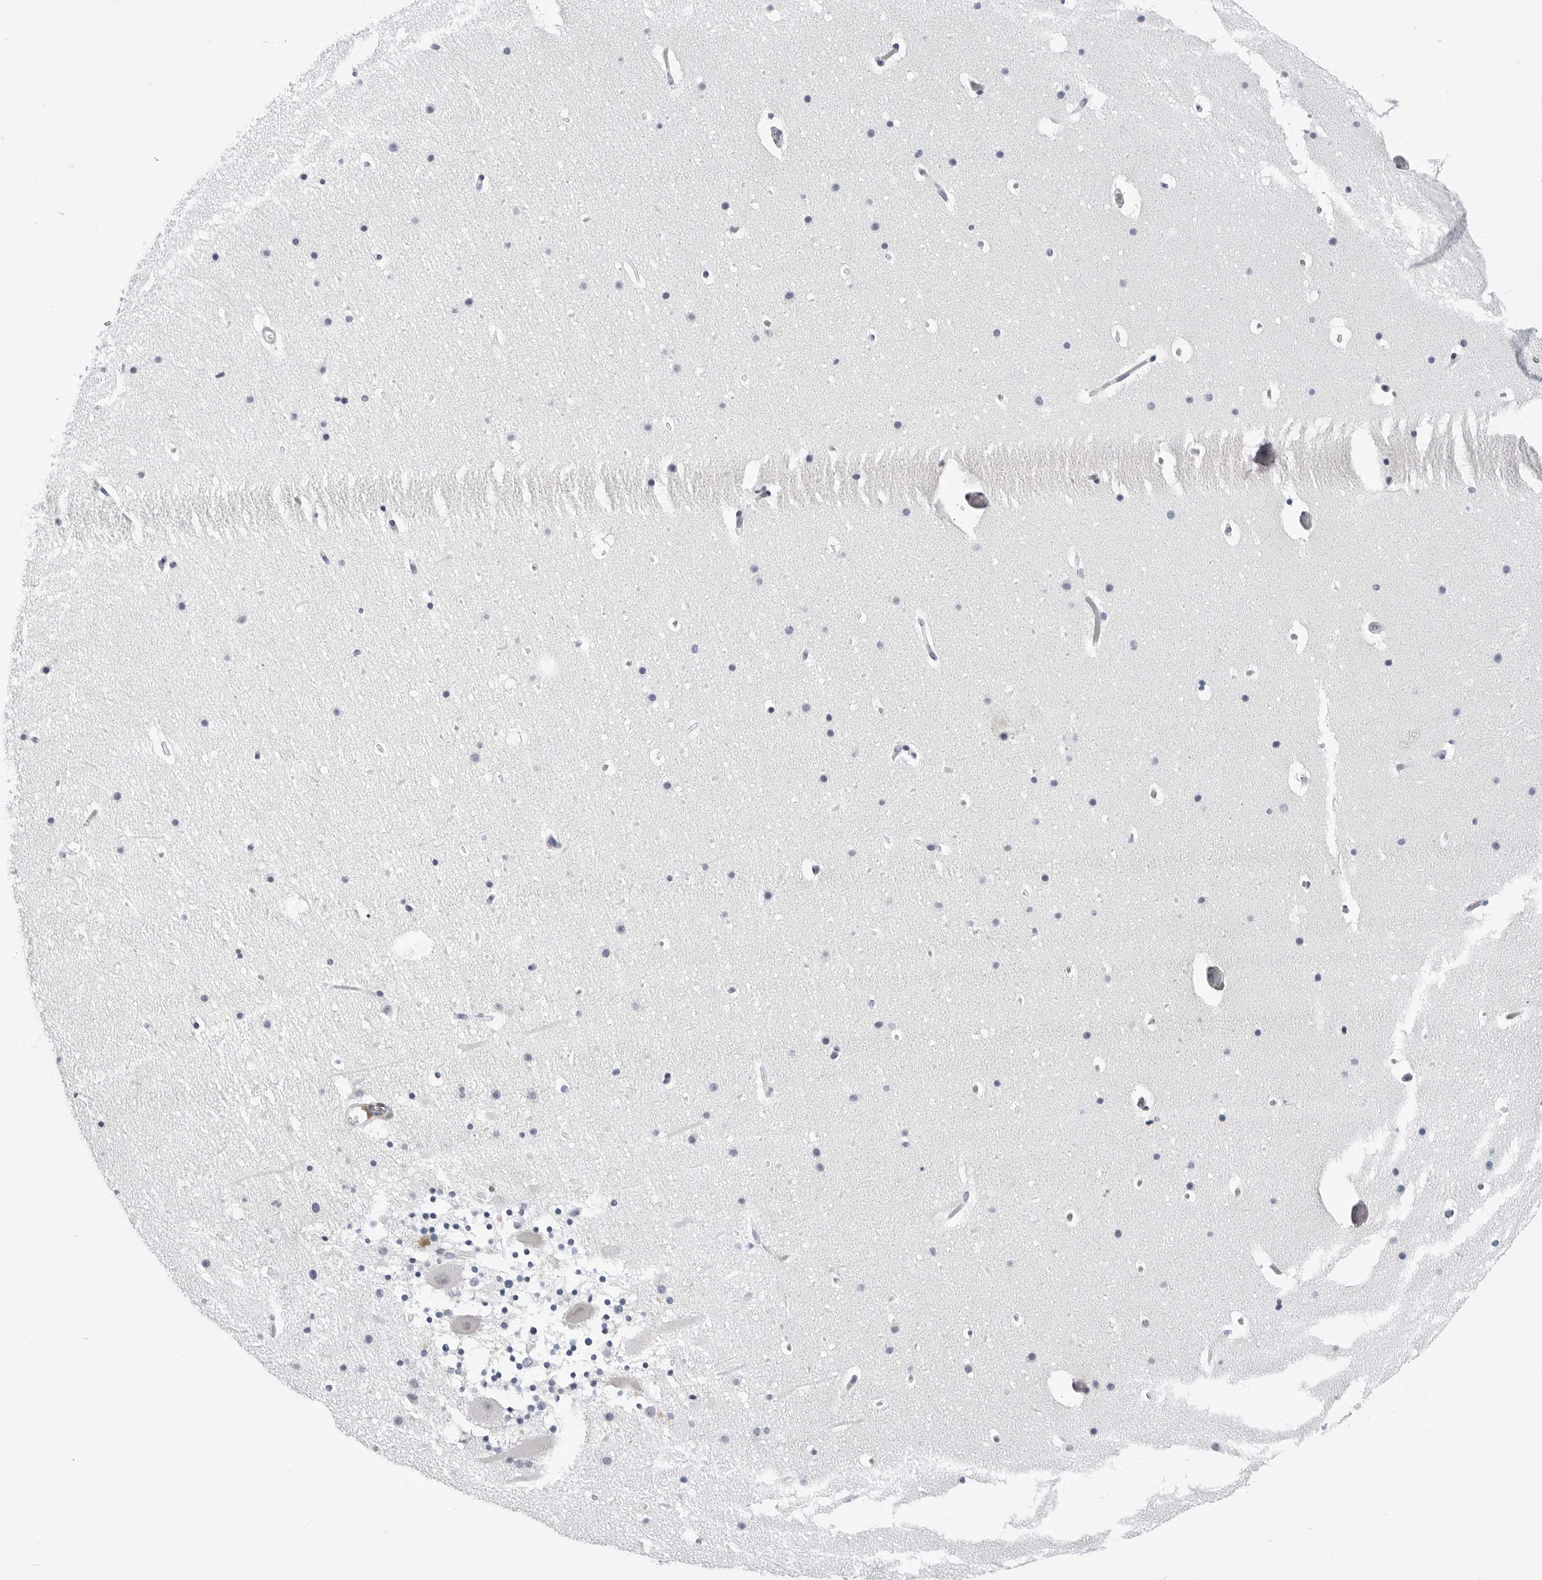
{"staining": {"intensity": "negative", "quantity": "none", "location": "none"}, "tissue": "cerebellum", "cell_type": "Cells in granular layer", "image_type": "normal", "snomed": [{"axis": "morphology", "description": "Normal tissue, NOS"}, {"axis": "topography", "description": "Cerebellum"}], "caption": "Immunohistochemical staining of unremarkable cerebellum reveals no significant positivity in cells in granular layer.", "gene": "PLN", "patient": {"sex": "male", "age": 57}}